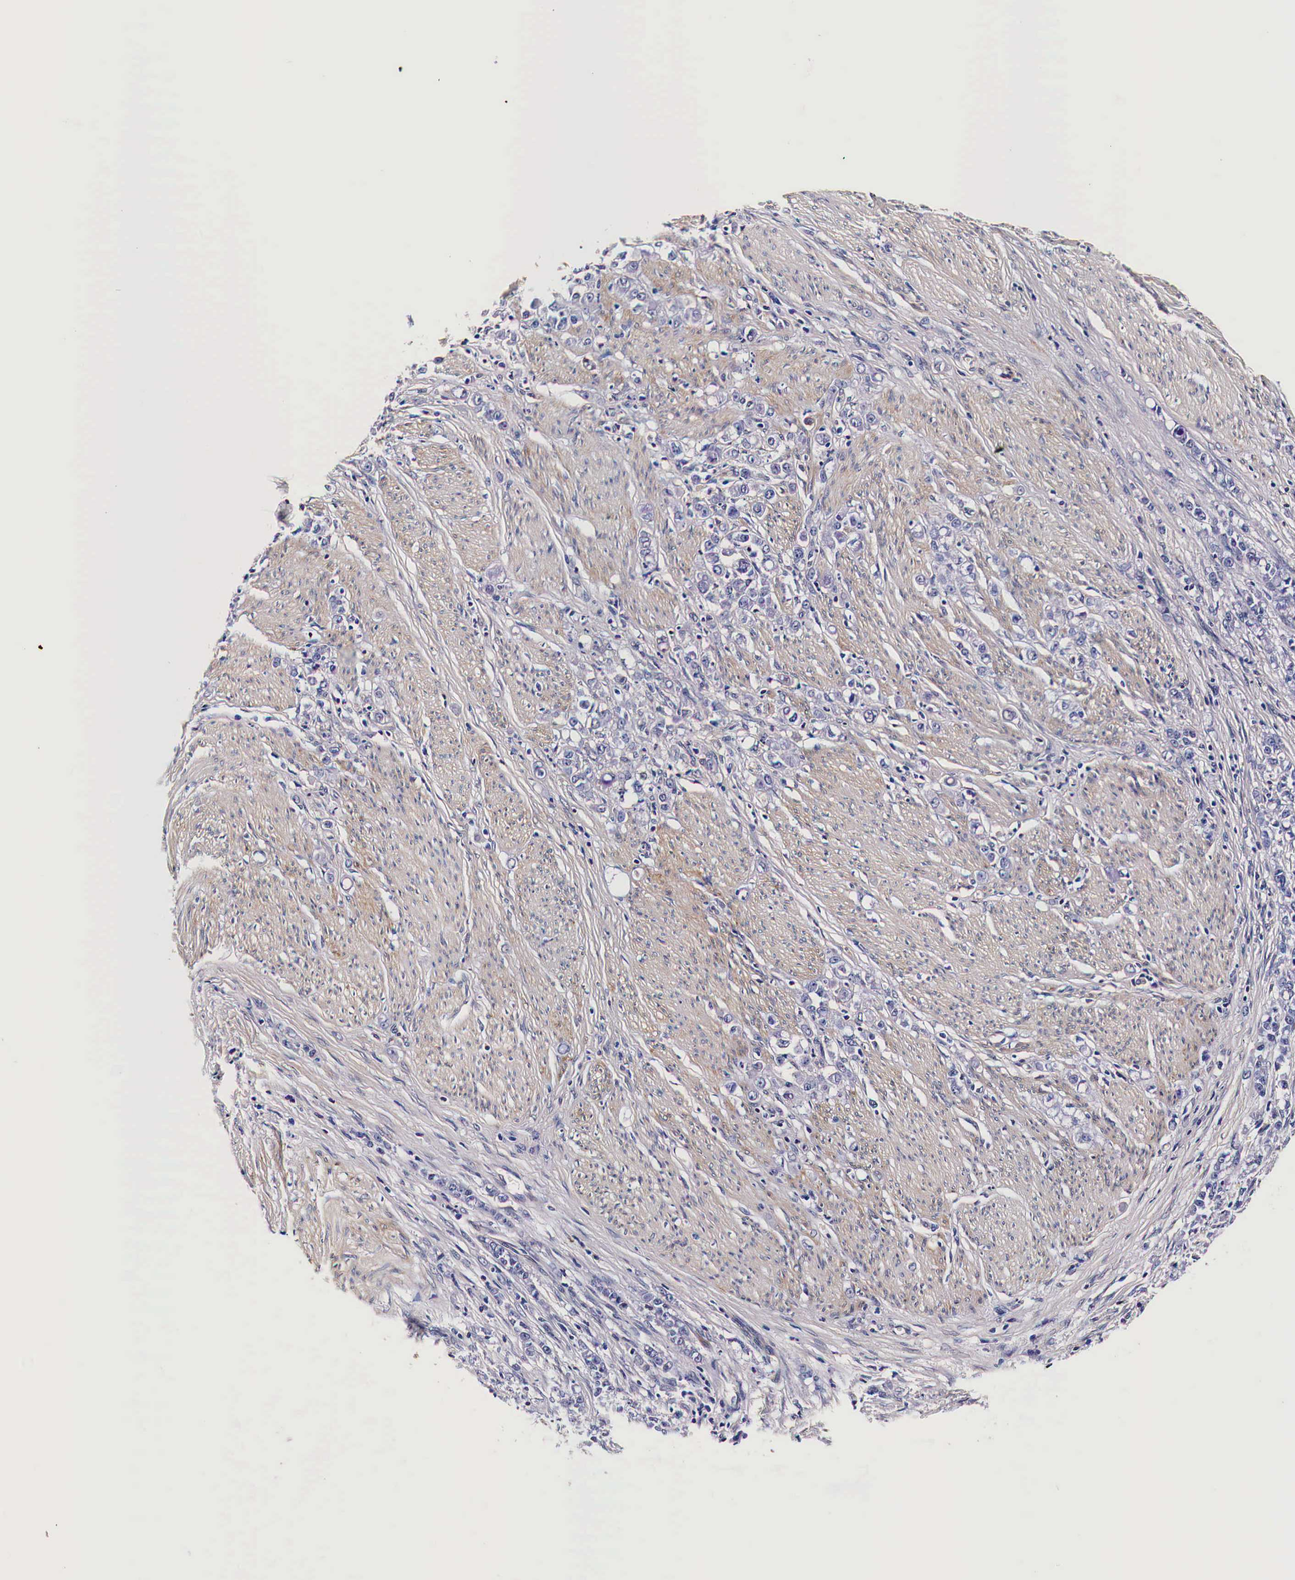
{"staining": {"intensity": "negative", "quantity": "none", "location": "none"}, "tissue": "stomach cancer", "cell_type": "Tumor cells", "image_type": "cancer", "snomed": [{"axis": "morphology", "description": "Adenocarcinoma, NOS"}, {"axis": "topography", "description": "Stomach"}], "caption": "DAB immunohistochemical staining of human adenocarcinoma (stomach) reveals no significant staining in tumor cells.", "gene": "HSPB1", "patient": {"sex": "male", "age": 72}}